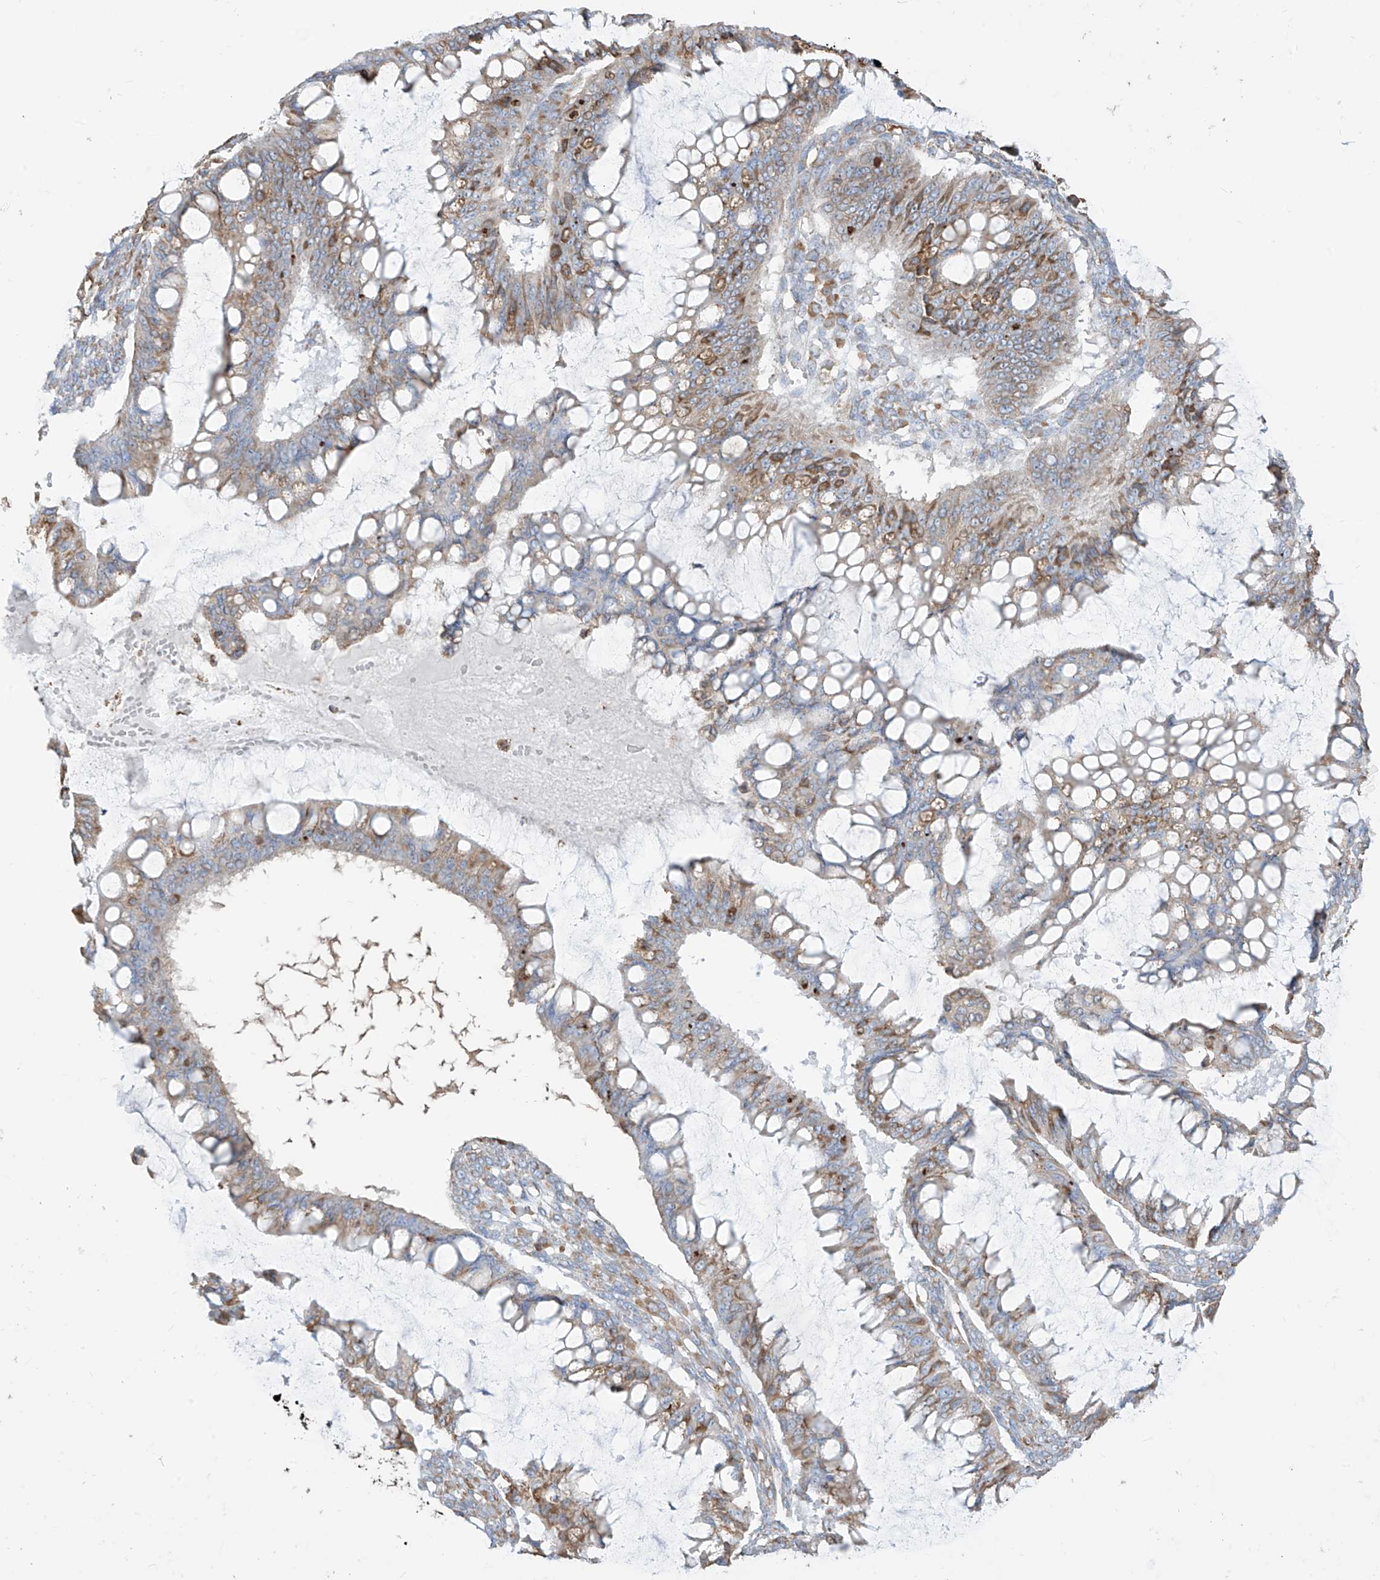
{"staining": {"intensity": "weak", "quantity": "<25%", "location": "cytoplasmic/membranous"}, "tissue": "ovarian cancer", "cell_type": "Tumor cells", "image_type": "cancer", "snomed": [{"axis": "morphology", "description": "Cystadenocarcinoma, mucinous, NOS"}, {"axis": "topography", "description": "Ovary"}], "caption": "Photomicrograph shows no protein staining in tumor cells of ovarian cancer tissue.", "gene": "PDIA6", "patient": {"sex": "female", "age": 73}}